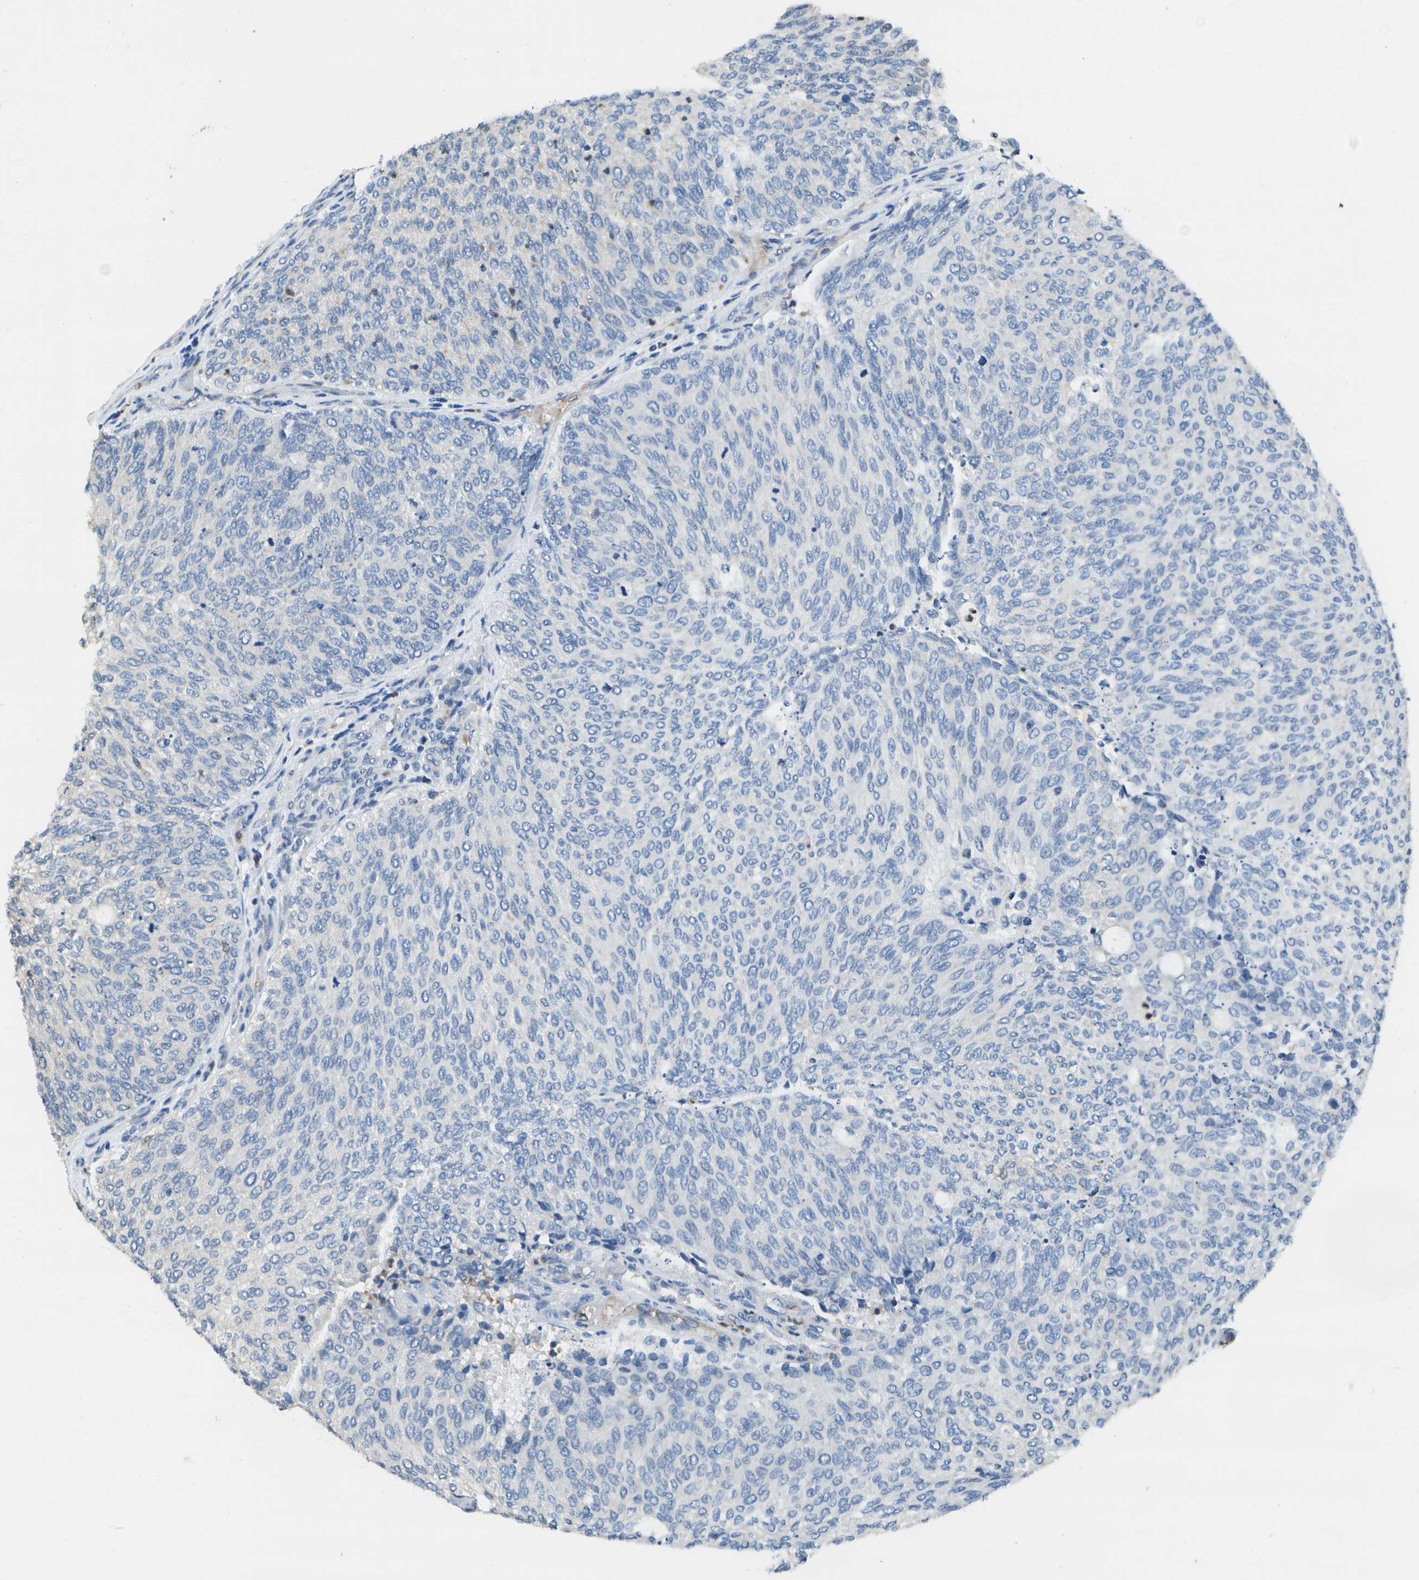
{"staining": {"intensity": "negative", "quantity": "none", "location": "none"}, "tissue": "urothelial cancer", "cell_type": "Tumor cells", "image_type": "cancer", "snomed": [{"axis": "morphology", "description": "Urothelial carcinoma, Low grade"}, {"axis": "topography", "description": "Urinary bladder"}], "caption": "Immunohistochemical staining of urothelial cancer reveals no significant positivity in tumor cells. The staining was performed using DAB (3,3'-diaminobenzidine) to visualize the protein expression in brown, while the nuclei were stained in blue with hematoxylin (Magnification: 20x).", "gene": "DSE", "patient": {"sex": "female", "age": 79}}